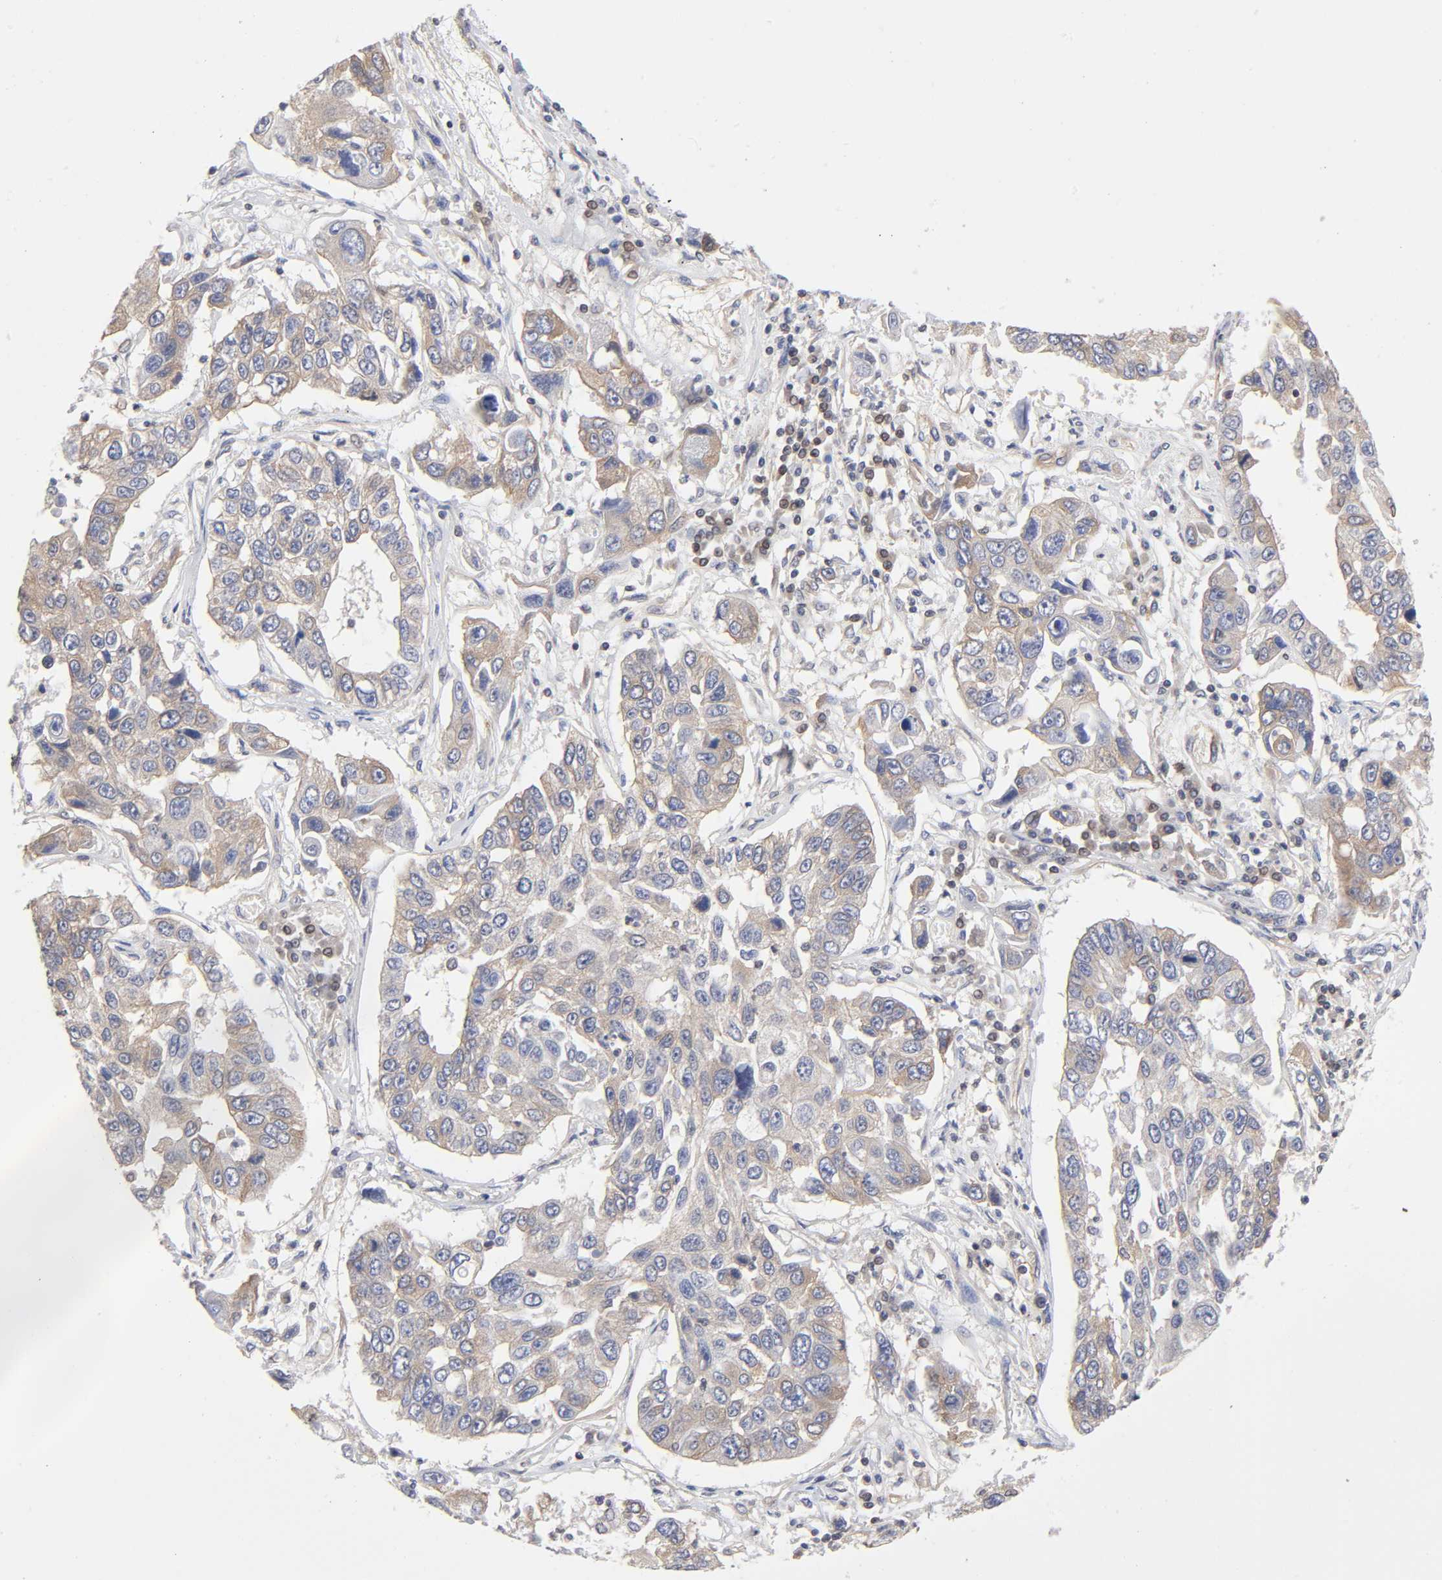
{"staining": {"intensity": "weak", "quantity": "25%-75%", "location": "cytoplasmic/membranous"}, "tissue": "lung cancer", "cell_type": "Tumor cells", "image_type": "cancer", "snomed": [{"axis": "morphology", "description": "Squamous cell carcinoma, NOS"}, {"axis": "topography", "description": "Lung"}], "caption": "DAB immunohistochemical staining of human lung squamous cell carcinoma displays weak cytoplasmic/membranous protein positivity in about 25%-75% of tumor cells.", "gene": "STRN3", "patient": {"sex": "male", "age": 71}}